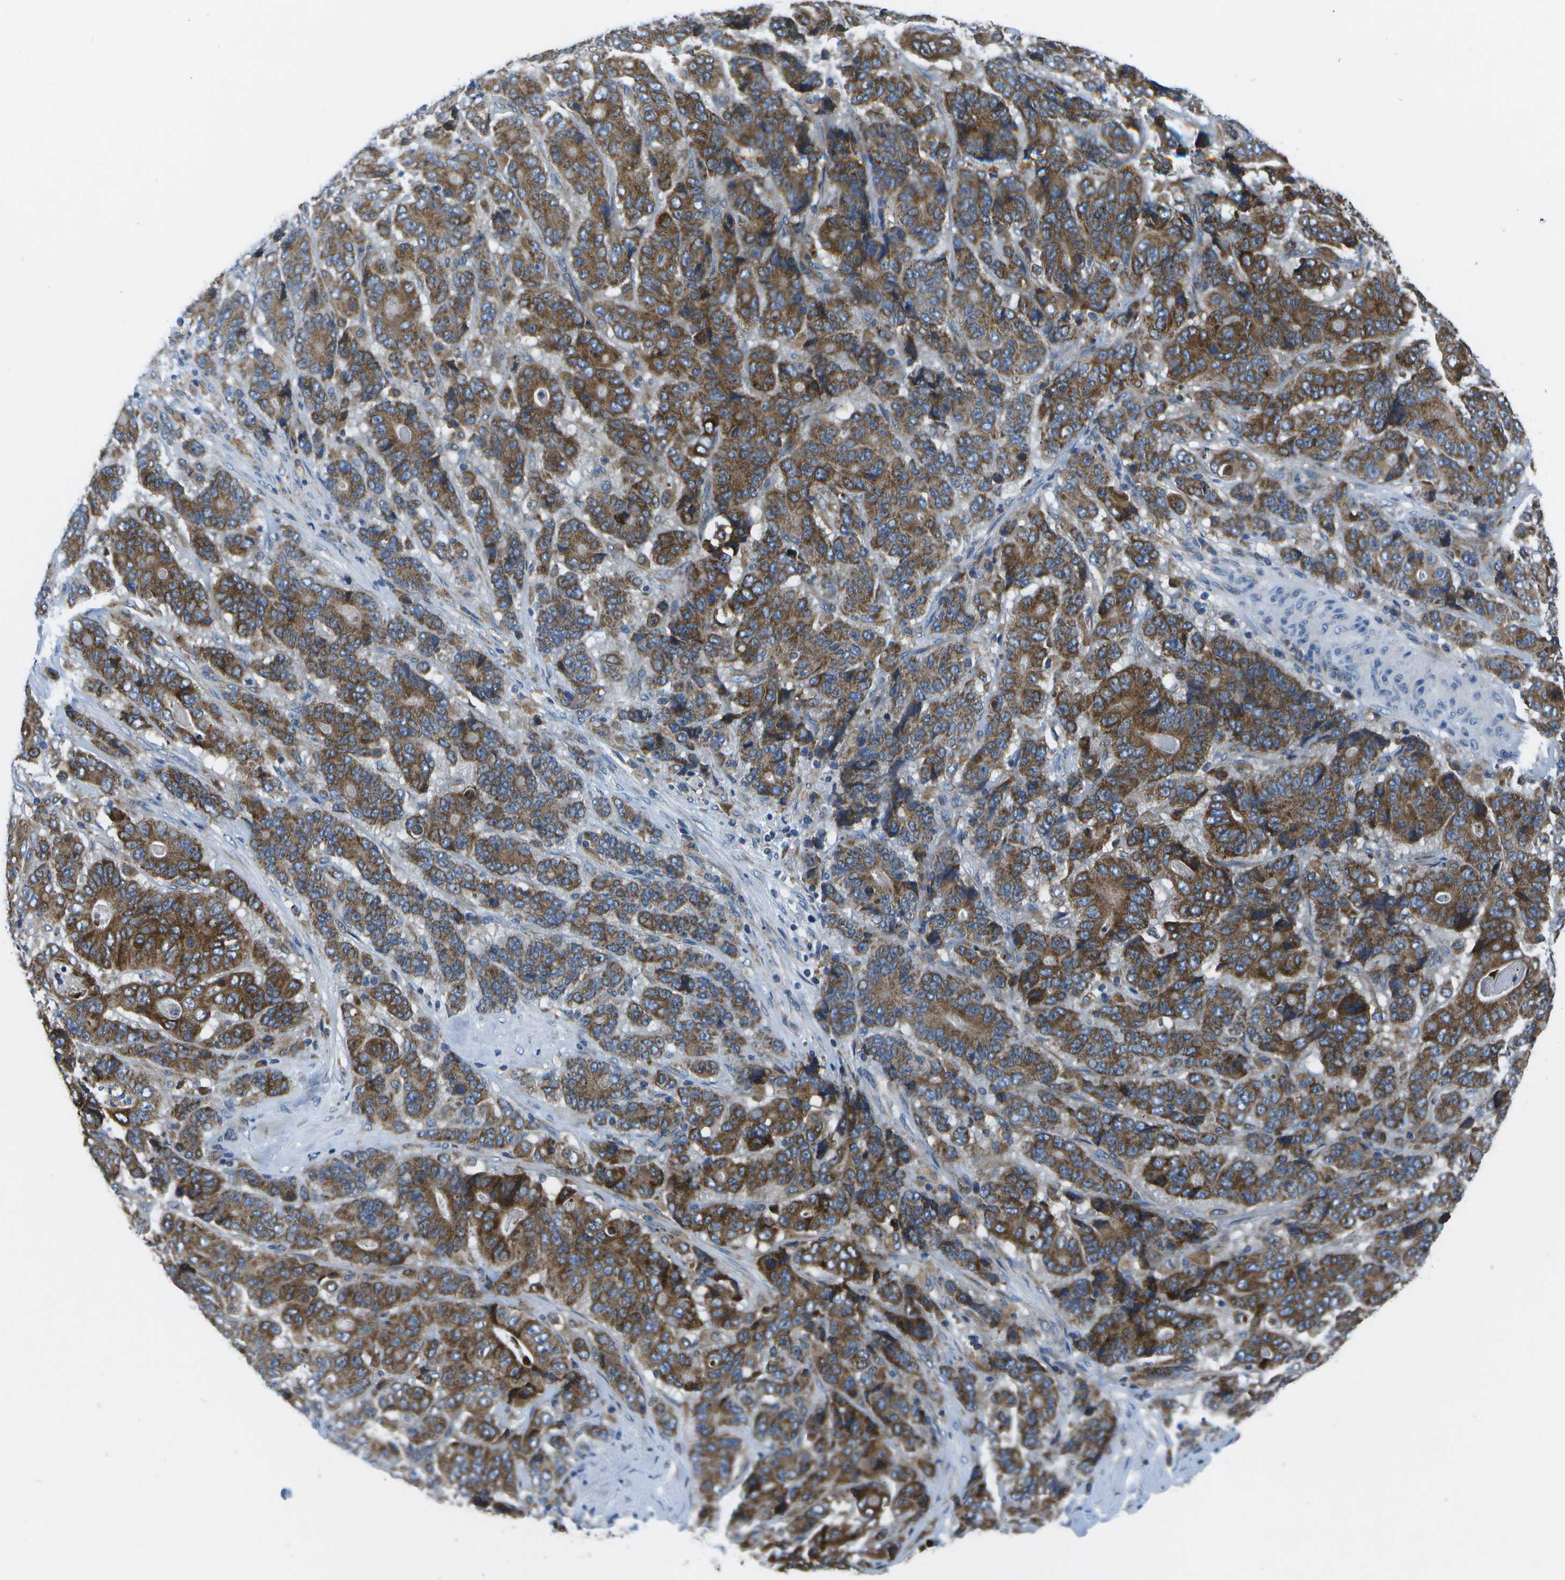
{"staining": {"intensity": "strong", "quantity": ">75%", "location": "cytoplasmic/membranous"}, "tissue": "stomach cancer", "cell_type": "Tumor cells", "image_type": "cancer", "snomed": [{"axis": "morphology", "description": "Adenocarcinoma, NOS"}, {"axis": "topography", "description": "Stomach"}], "caption": "Immunohistochemical staining of stomach cancer (adenocarcinoma) demonstrates high levels of strong cytoplasmic/membranous expression in about >75% of tumor cells.", "gene": "GDF5", "patient": {"sex": "female", "age": 73}}